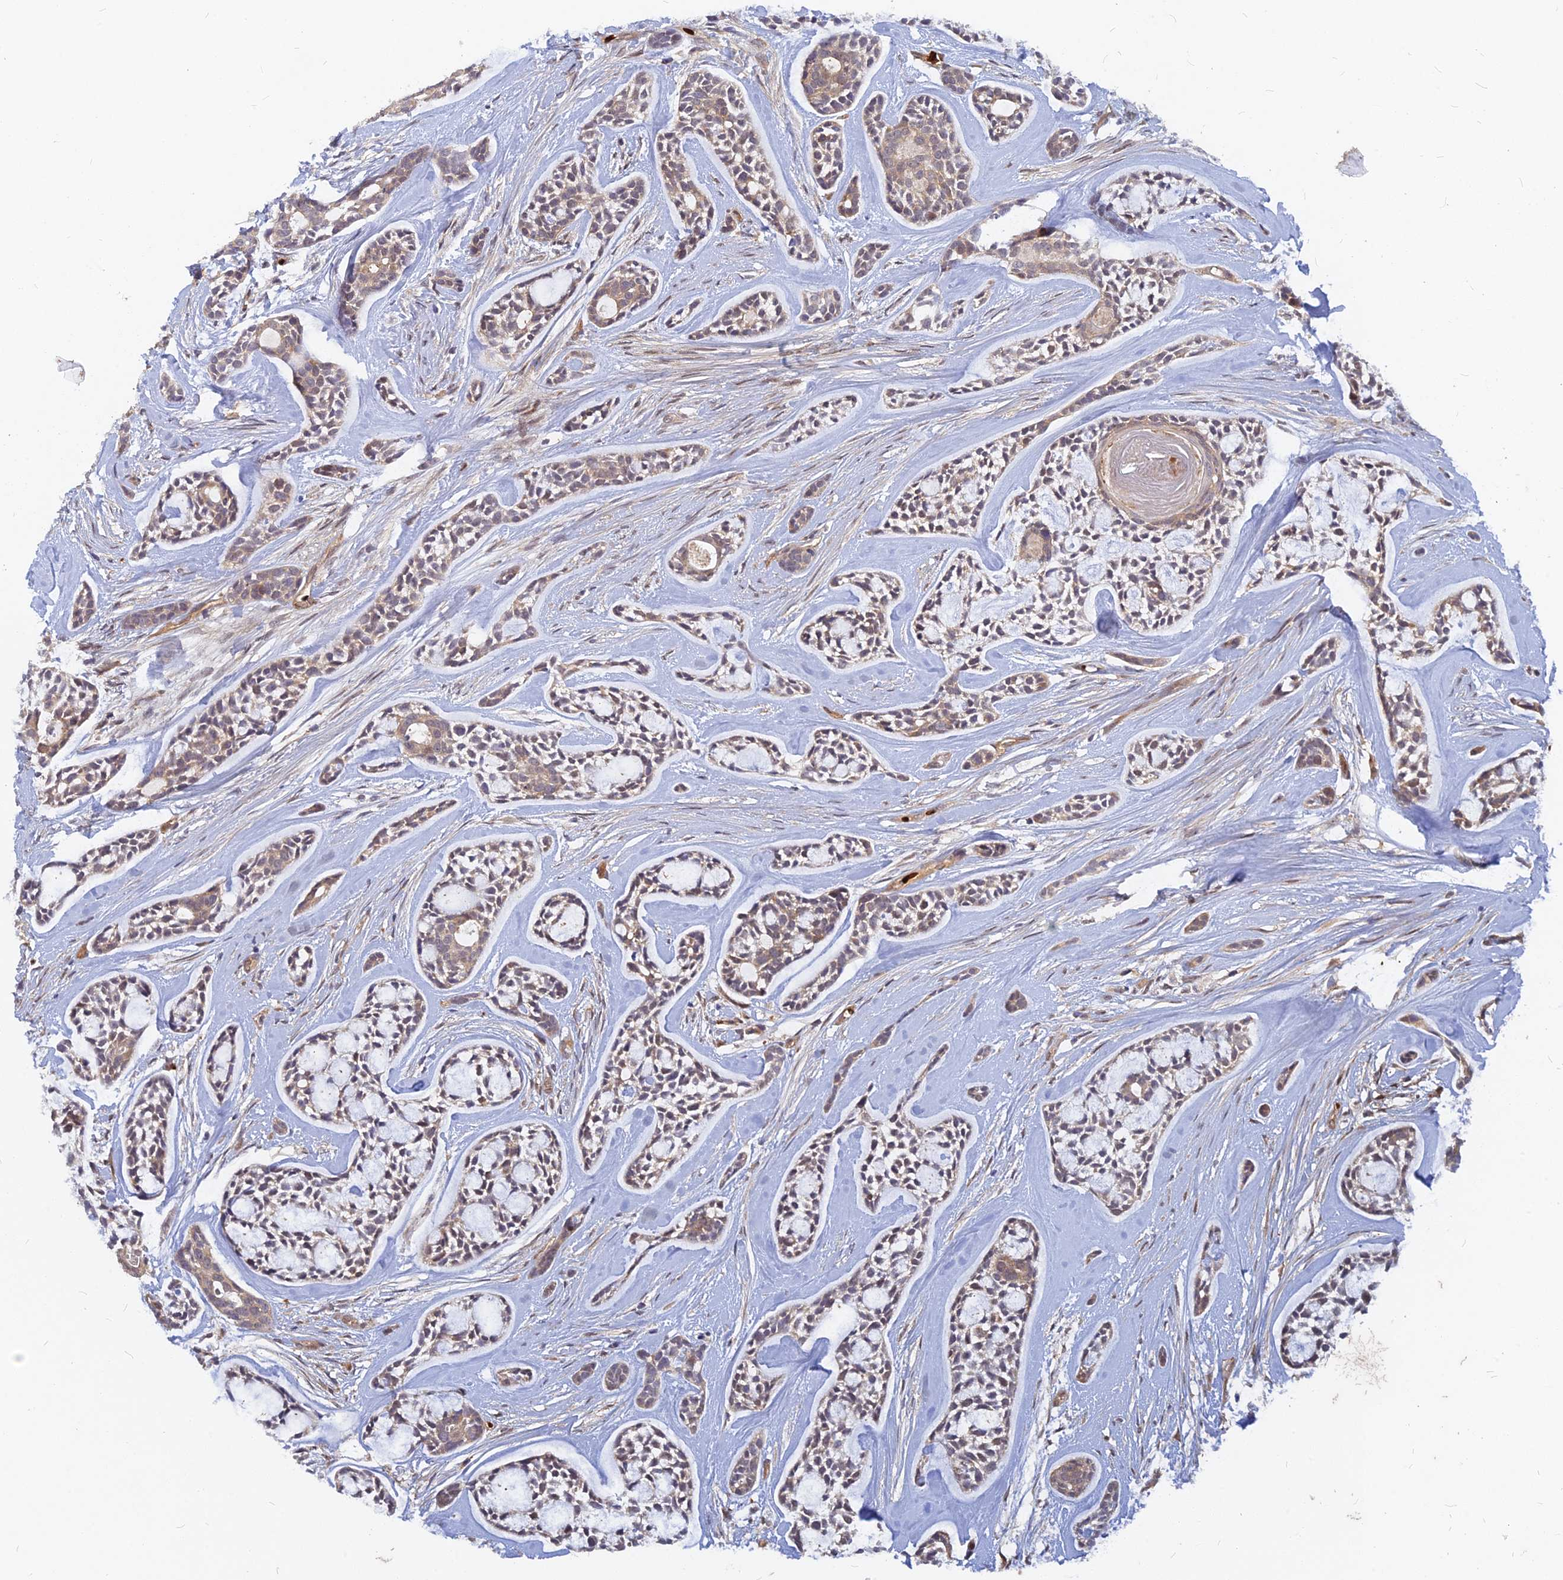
{"staining": {"intensity": "weak", "quantity": "25%-75%", "location": "cytoplasmic/membranous"}, "tissue": "head and neck cancer", "cell_type": "Tumor cells", "image_type": "cancer", "snomed": [{"axis": "morphology", "description": "Adenocarcinoma, NOS"}, {"axis": "topography", "description": "Subcutis"}, {"axis": "topography", "description": "Head-Neck"}], "caption": "Adenocarcinoma (head and neck) tissue demonstrates weak cytoplasmic/membranous expression in about 25%-75% of tumor cells", "gene": "ARL2BP", "patient": {"sex": "female", "age": 73}}